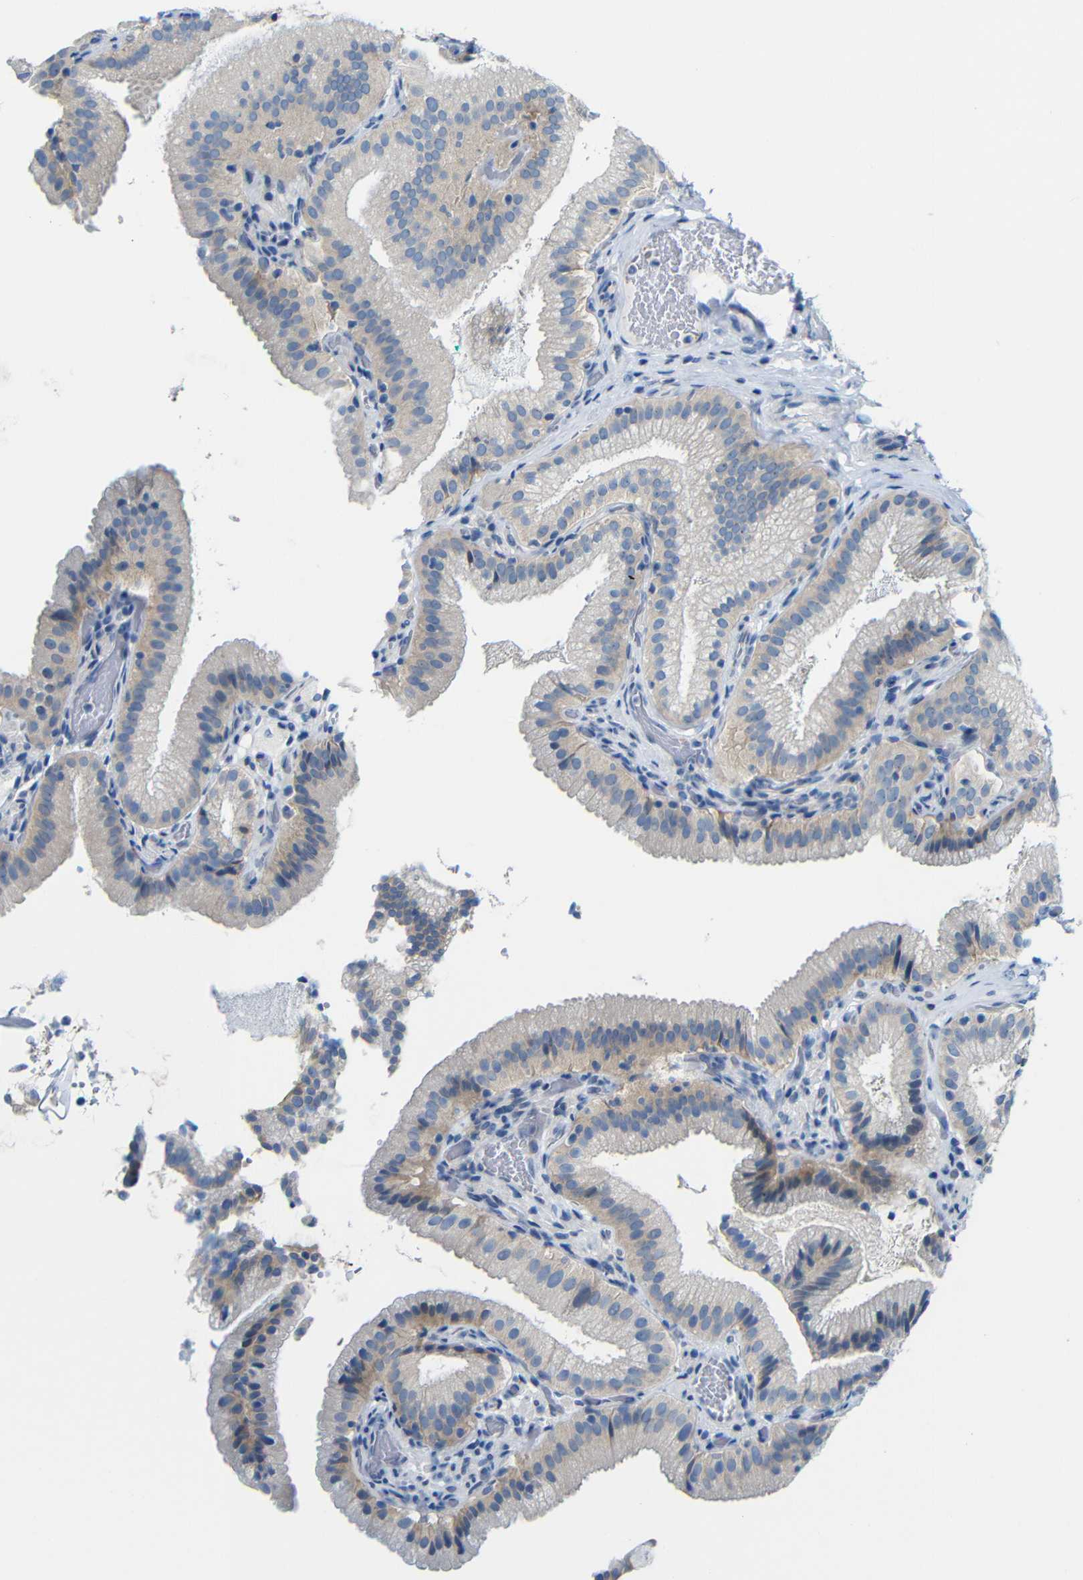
{"staining": {"intensity": "weak", "quantity": "<25%", "location": "cytoplasmic/membranous"}, "tissue": "gallbladder", "cell_type": "Glandular cells", "image_type": "normal", "snomed": [{"axis": "morphology", "description": "Normal tissue, NOS"}, {"axis": "topography", "description": "Gallbladder"}], "caption": "Immunohistochemistry (IHC) micrograph of benign gallbladder stained for a protein (brown), which reveals no positivity in glandular cells.", "gene": "C1orf210", "patient": {"sex": "male", "age": 54}}